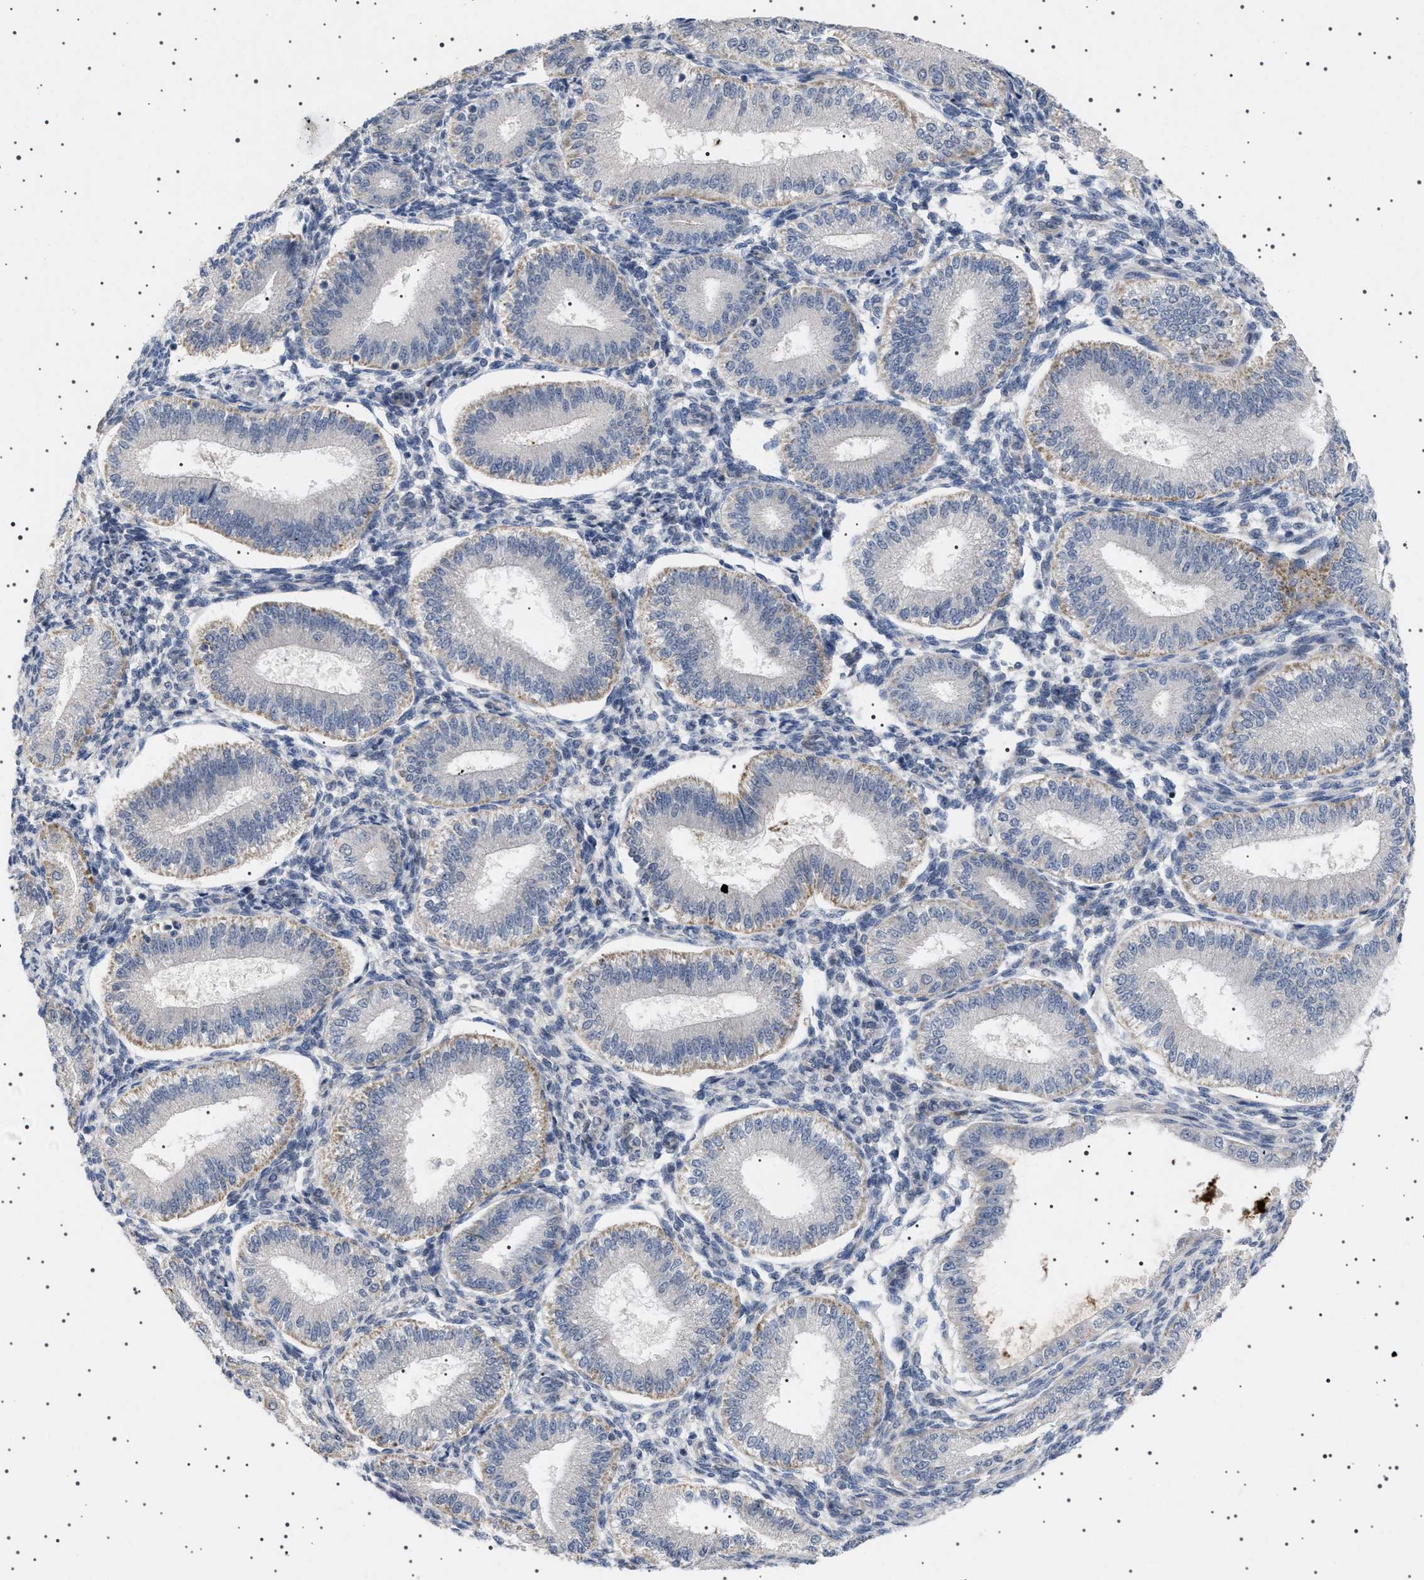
{"staining": {"intensity": "negative", "quantity": "none", "location": "none"}, "tissue": "endometrium", "cell_type": "Cells in endometrial stroma", "image_type": "normal", "snomed": [{"axis": "morphology", "description": "Normal tissue, NOS"}, {"axis": "topography", "description": "Endometrium"}], "caption": "DAB immunohistochemical staining of benign human endometrium reveals no significant staining in cells in endometrial stroma.", "gene": "HTR1A", "patient": {"sex": "female", "age": 39}}